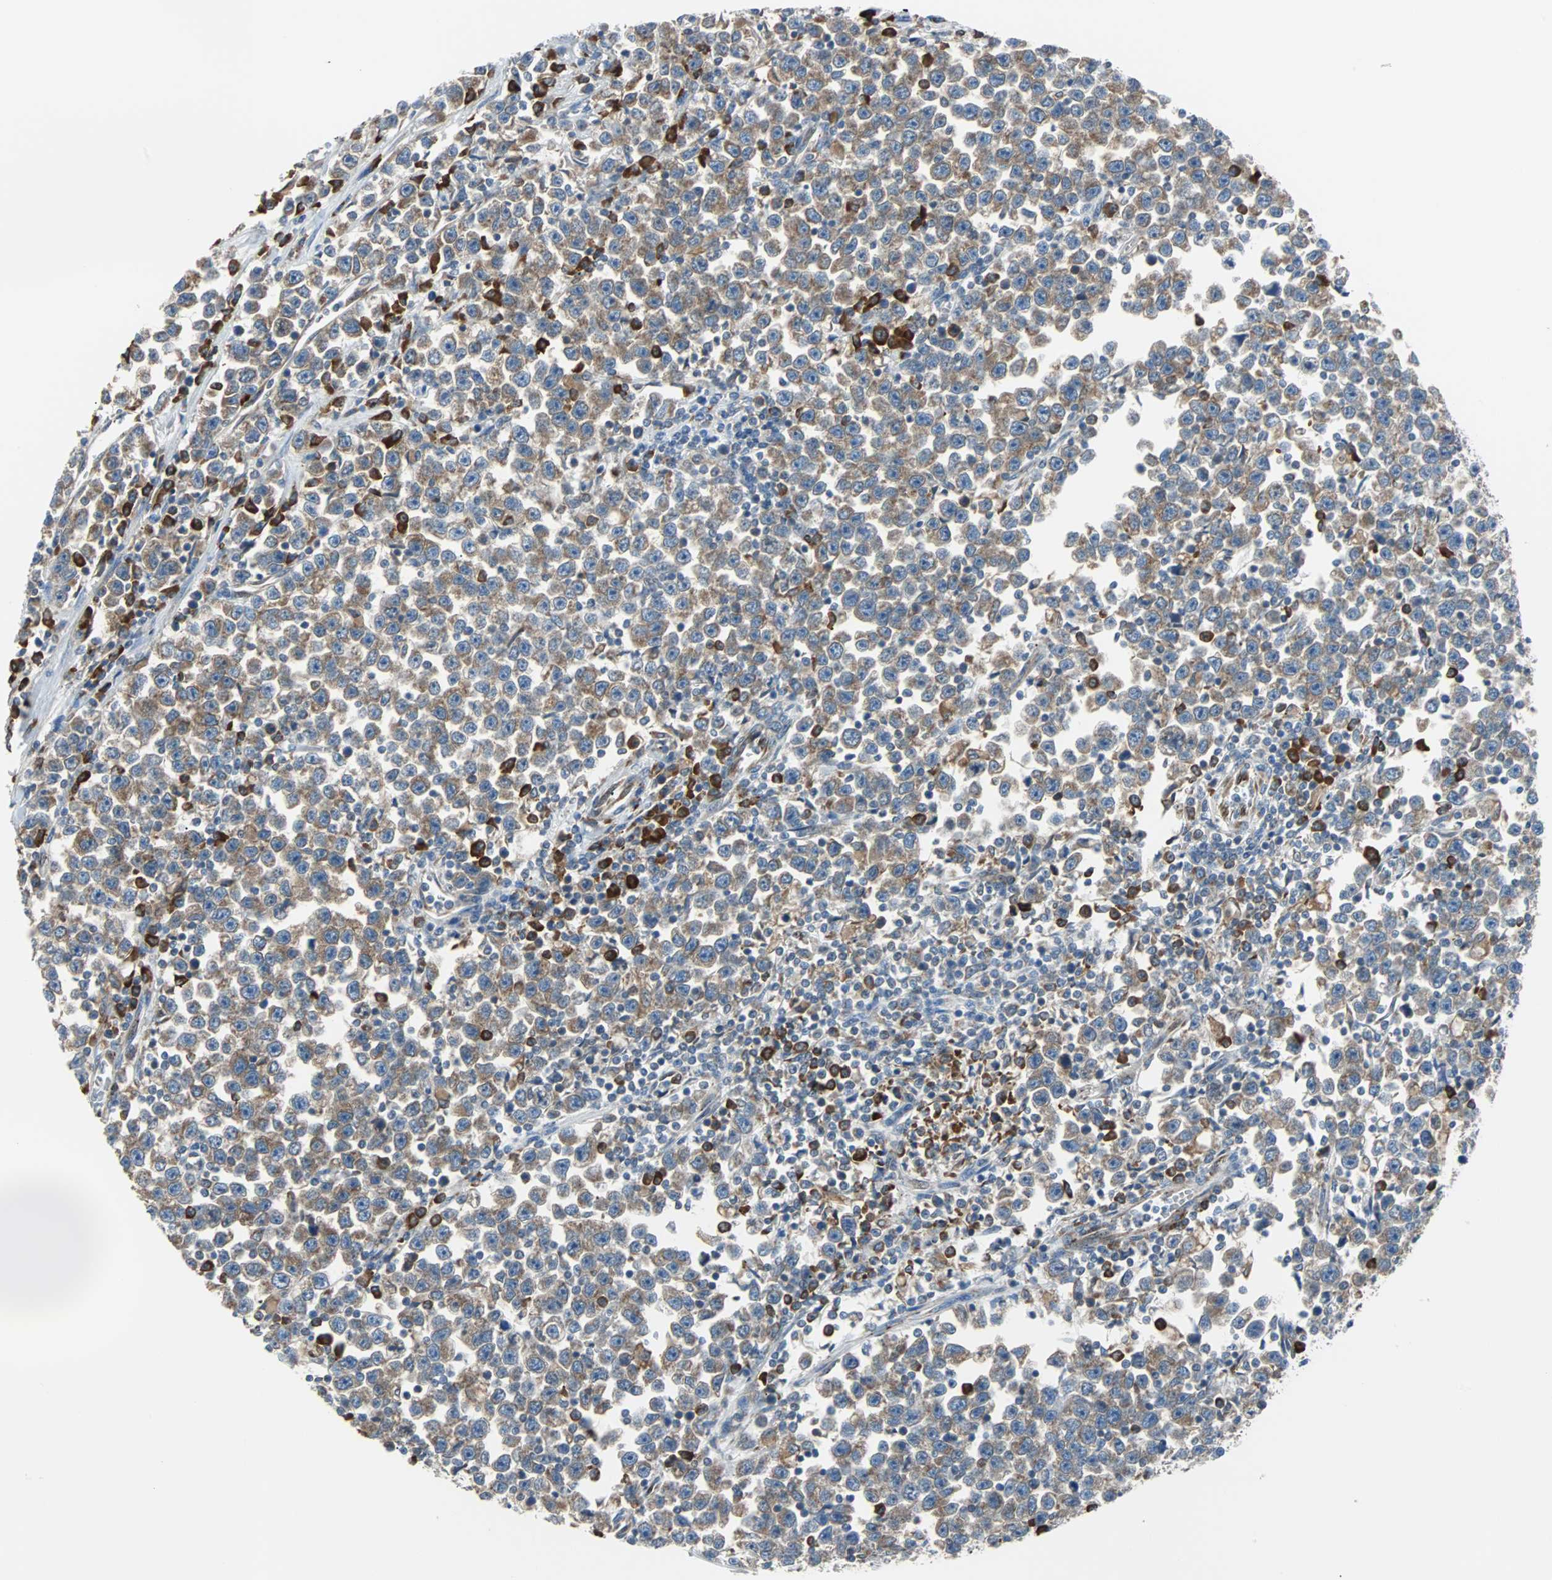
{"staining": {"intensity": "moderate", "quantity": ">75%", "location": "cytoplasmic/membranous"}, "tissue": "testis cancer", "cell_type": "Tumor cells", "image_type": "cancer", "snomed": [{"axis": "morphology", "description": "Seminoma, NOS"}, {"axis": "topography", "description": "Testis"}], "caption": "Moderate cytoplasmic/membranous expression for a protein is seen in about >75% of tumor cells of testis cancer using IHC.", "gene": "PDIA4", "patient": {"sex": "male", "age": 43}}